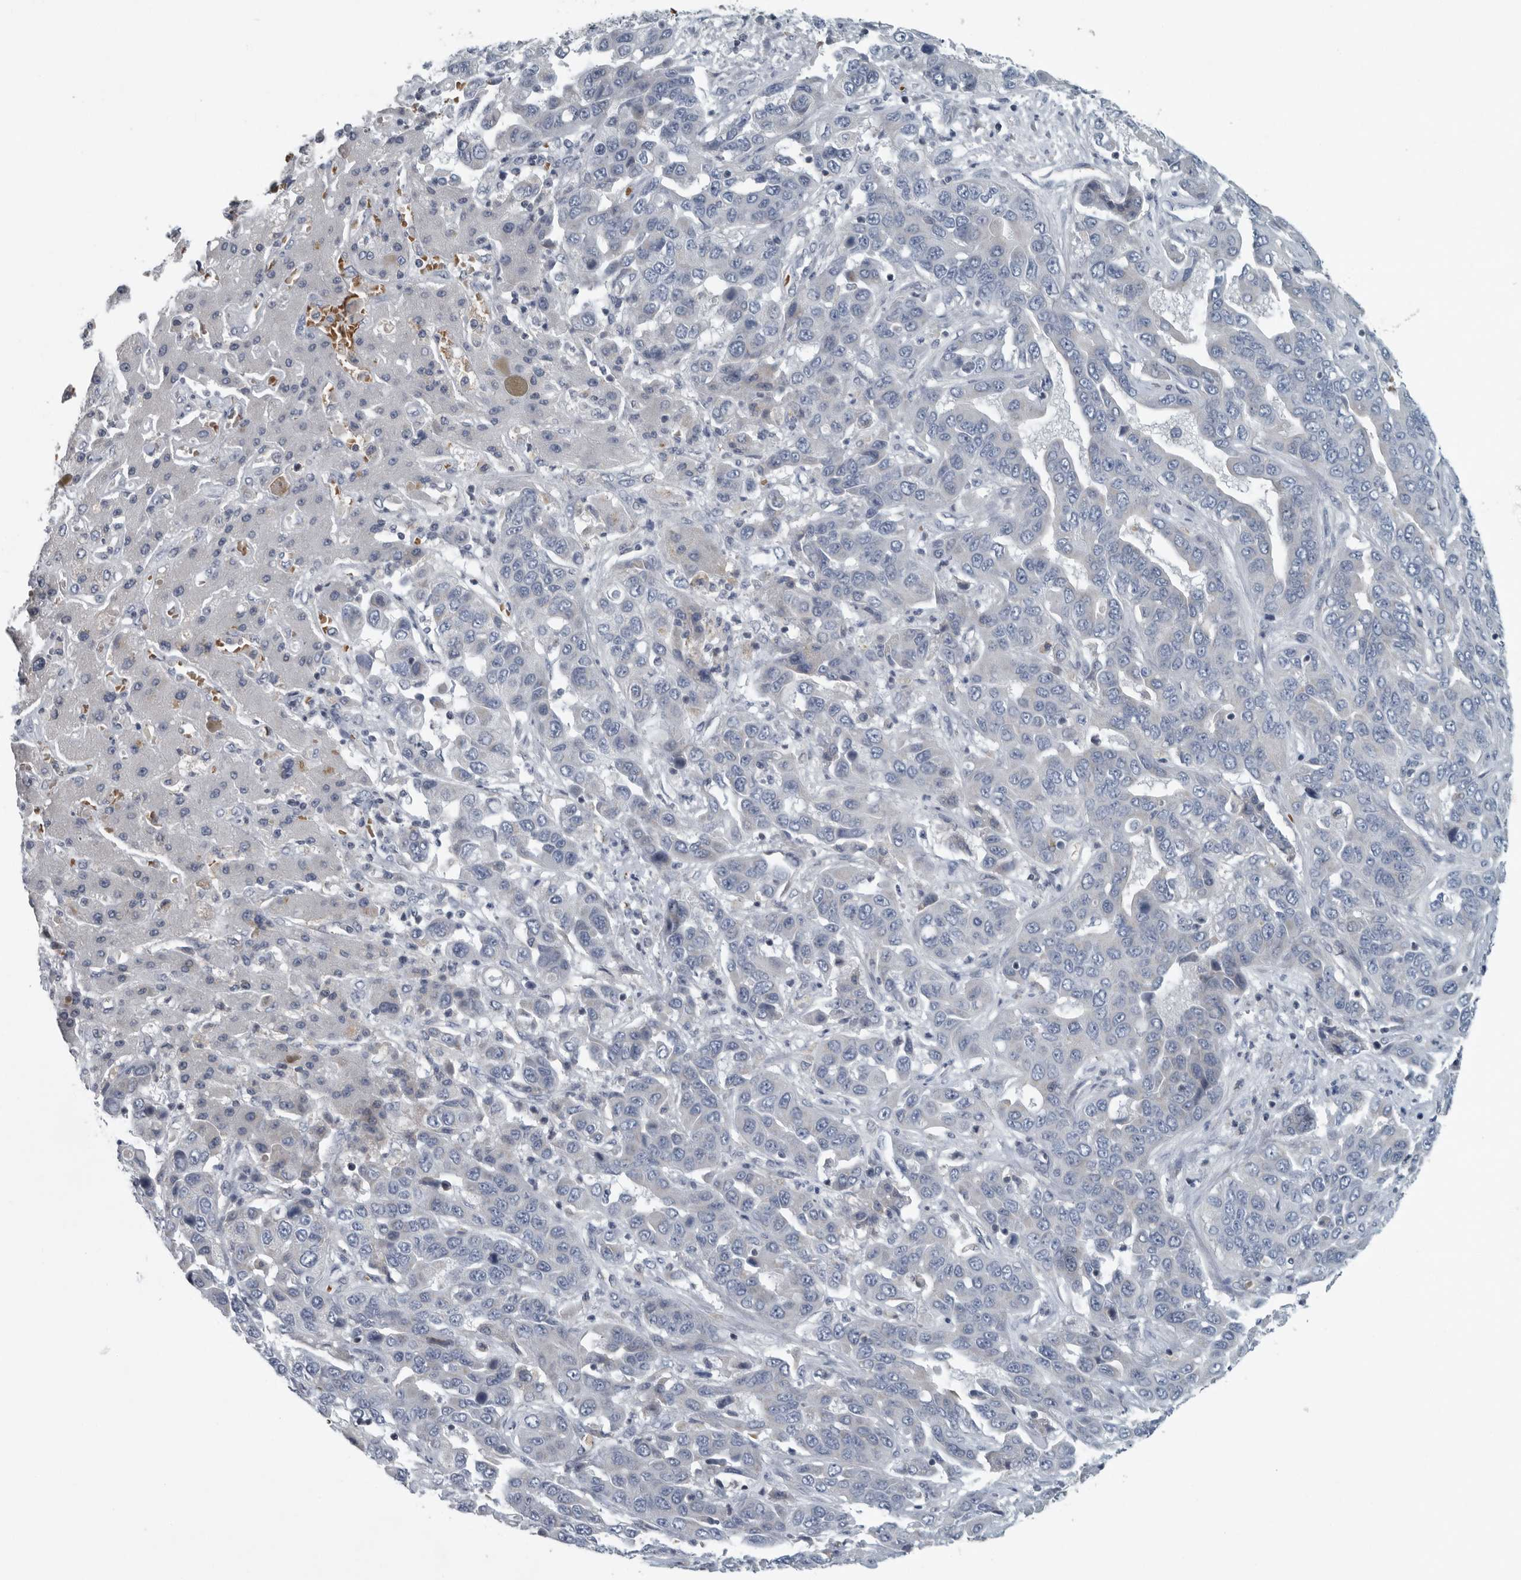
{"staining": {"intensity": "negative", "quantity": "none", "location": "none"}, "tissue": "liver cancer", "cell_type": "Tumor cells", "image_type": "cancer", "snomed": [{"axis": "morphology", "description": "Cholangiocarcinoma"}, {"axis": "topography", "description": "Liver"}], "caption": "Immunohistochemistry (IHC) image of neoplastic tissue: cholangiocarcinoma (liver) stained with DAB (3,3'-diaminobenzidine) reveals no significant protein expression in tumor cells.", "gene": "MPP3", "patient": {"sex": "female", "age": 52}}